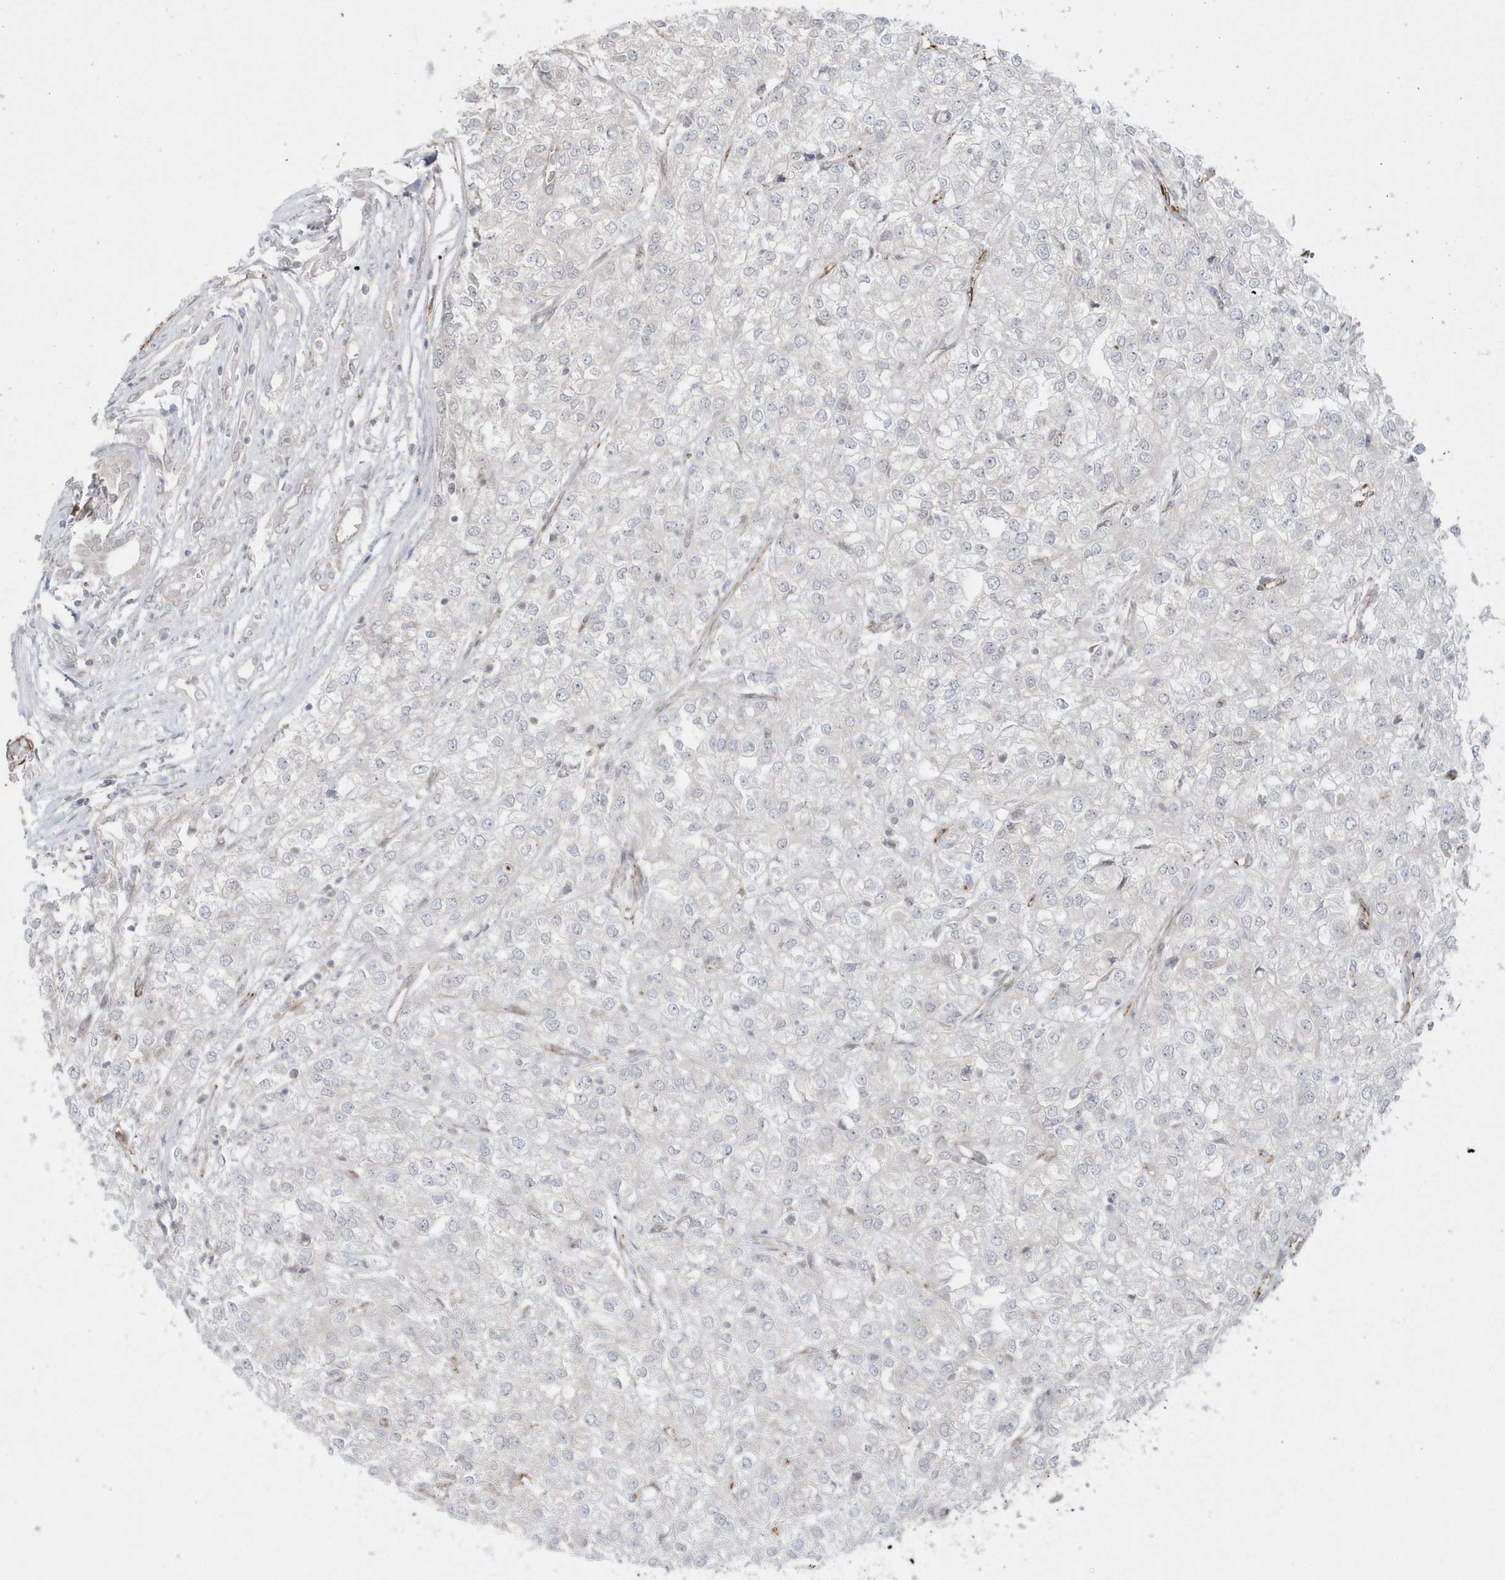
{"staining": {"intensity": "negative", "quantity": "none", "location": "none"}, "tissue": "renal cancer", "cell_type": "Tumor cells", "image_type": "cancer", "snomed": [{"axis": "morphology", "description": "Adenocarcinoma, NOS"}, {"axis": "topography", "description": "Kidney"}], "caption": "Immunohistochemistry (IHC) image of neoplastic tissue: adenocarcinoma (renal) stained with DAB exhibits no significant protein expression in tumor cells.", "gene": "DHX57", "patient": {"sex": "female", "age": 54}}